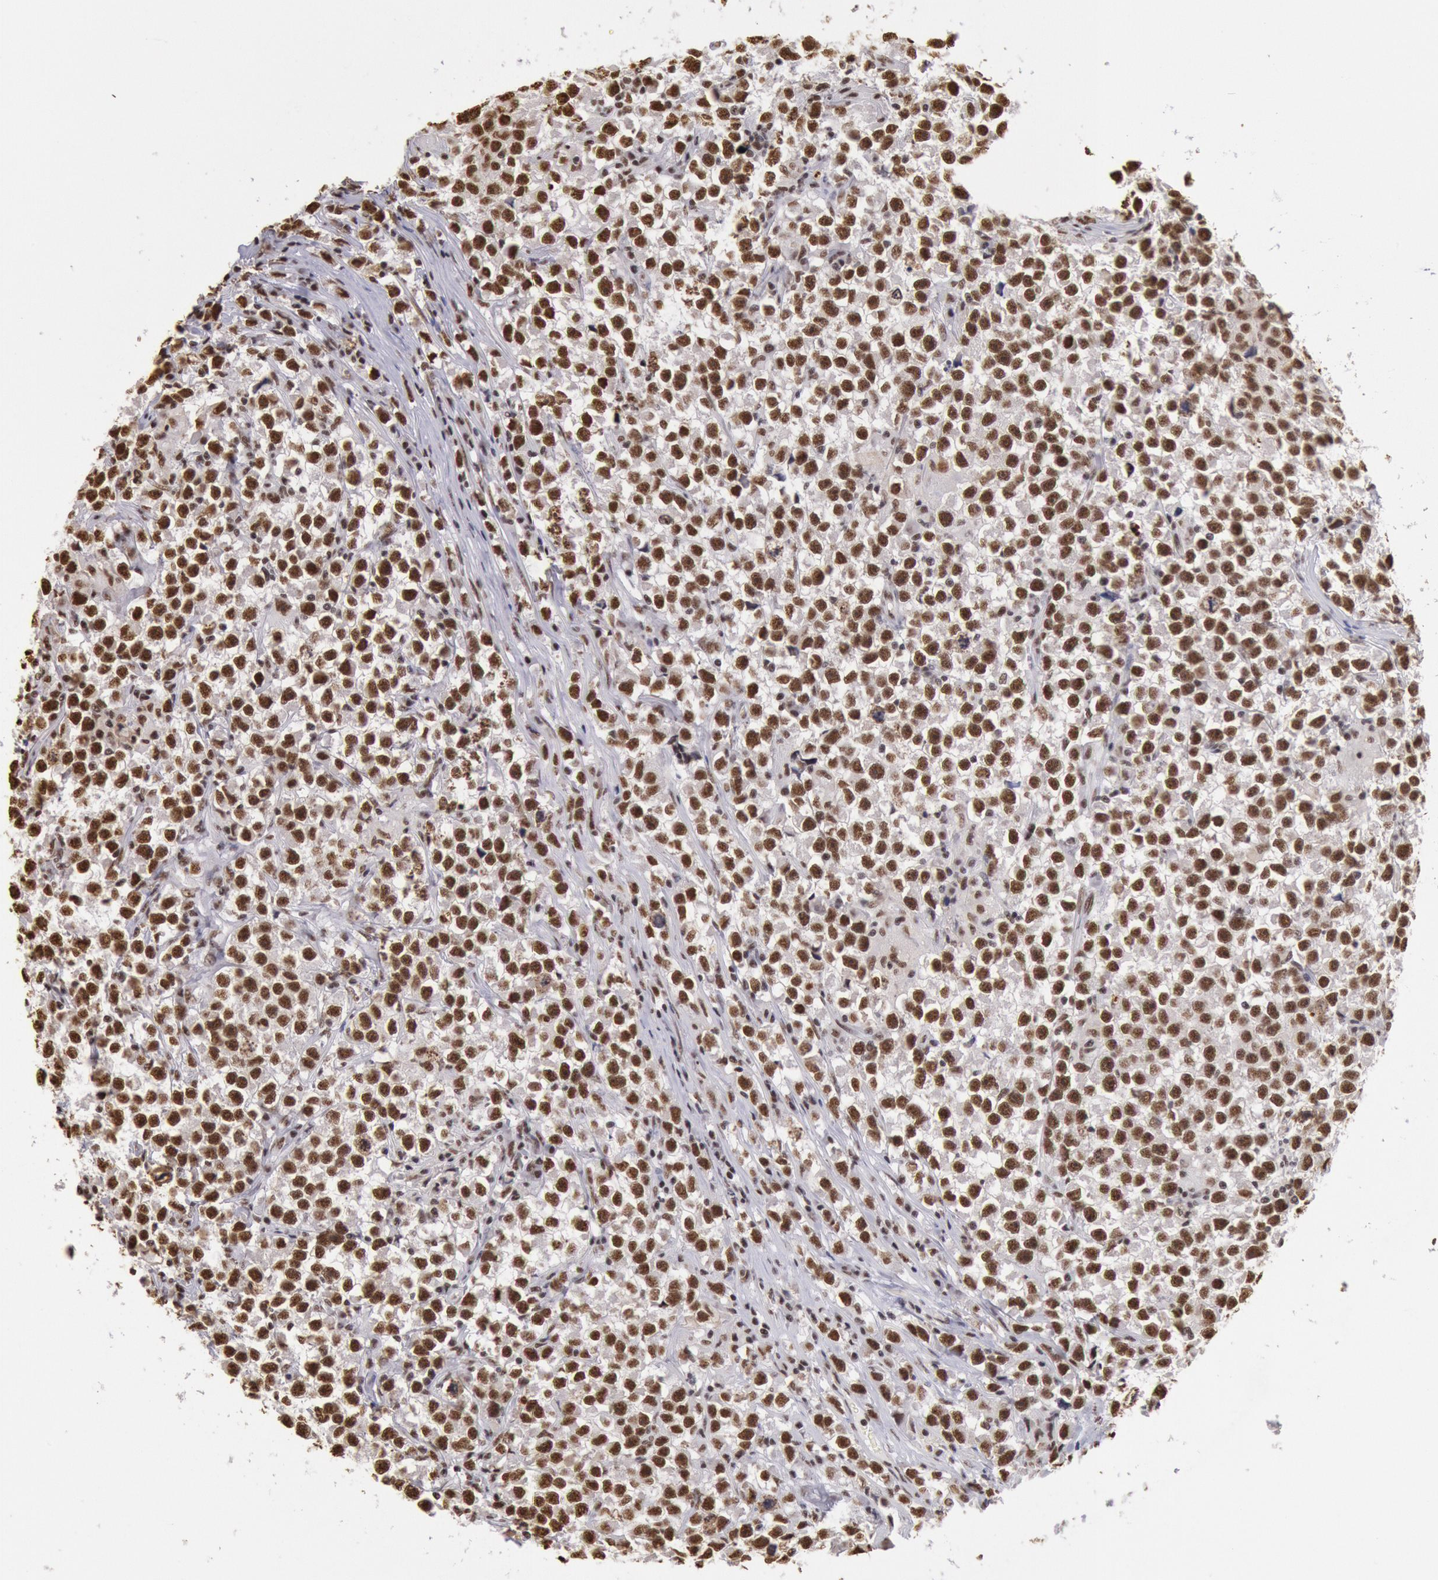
{"staining": {"intensity": "strong", "quantity": ">75%", "location": "nuclear"}, "tissue": "testis cancer", "cell_type": "Tumor cells", "image_type": "cancer", "snomed": [{"axis": "morphology", "description": "Seminoma, NOS"}, {"axis": "topography", "description": "Testis"}], "caption": "Brown immunohistochemical staining in human seminoma (testis) exhibits strong nuclear expression in about >75% of tumor cells.", "gene": "SNRPD3", "patient": {"sex": "male", "age": 33}}